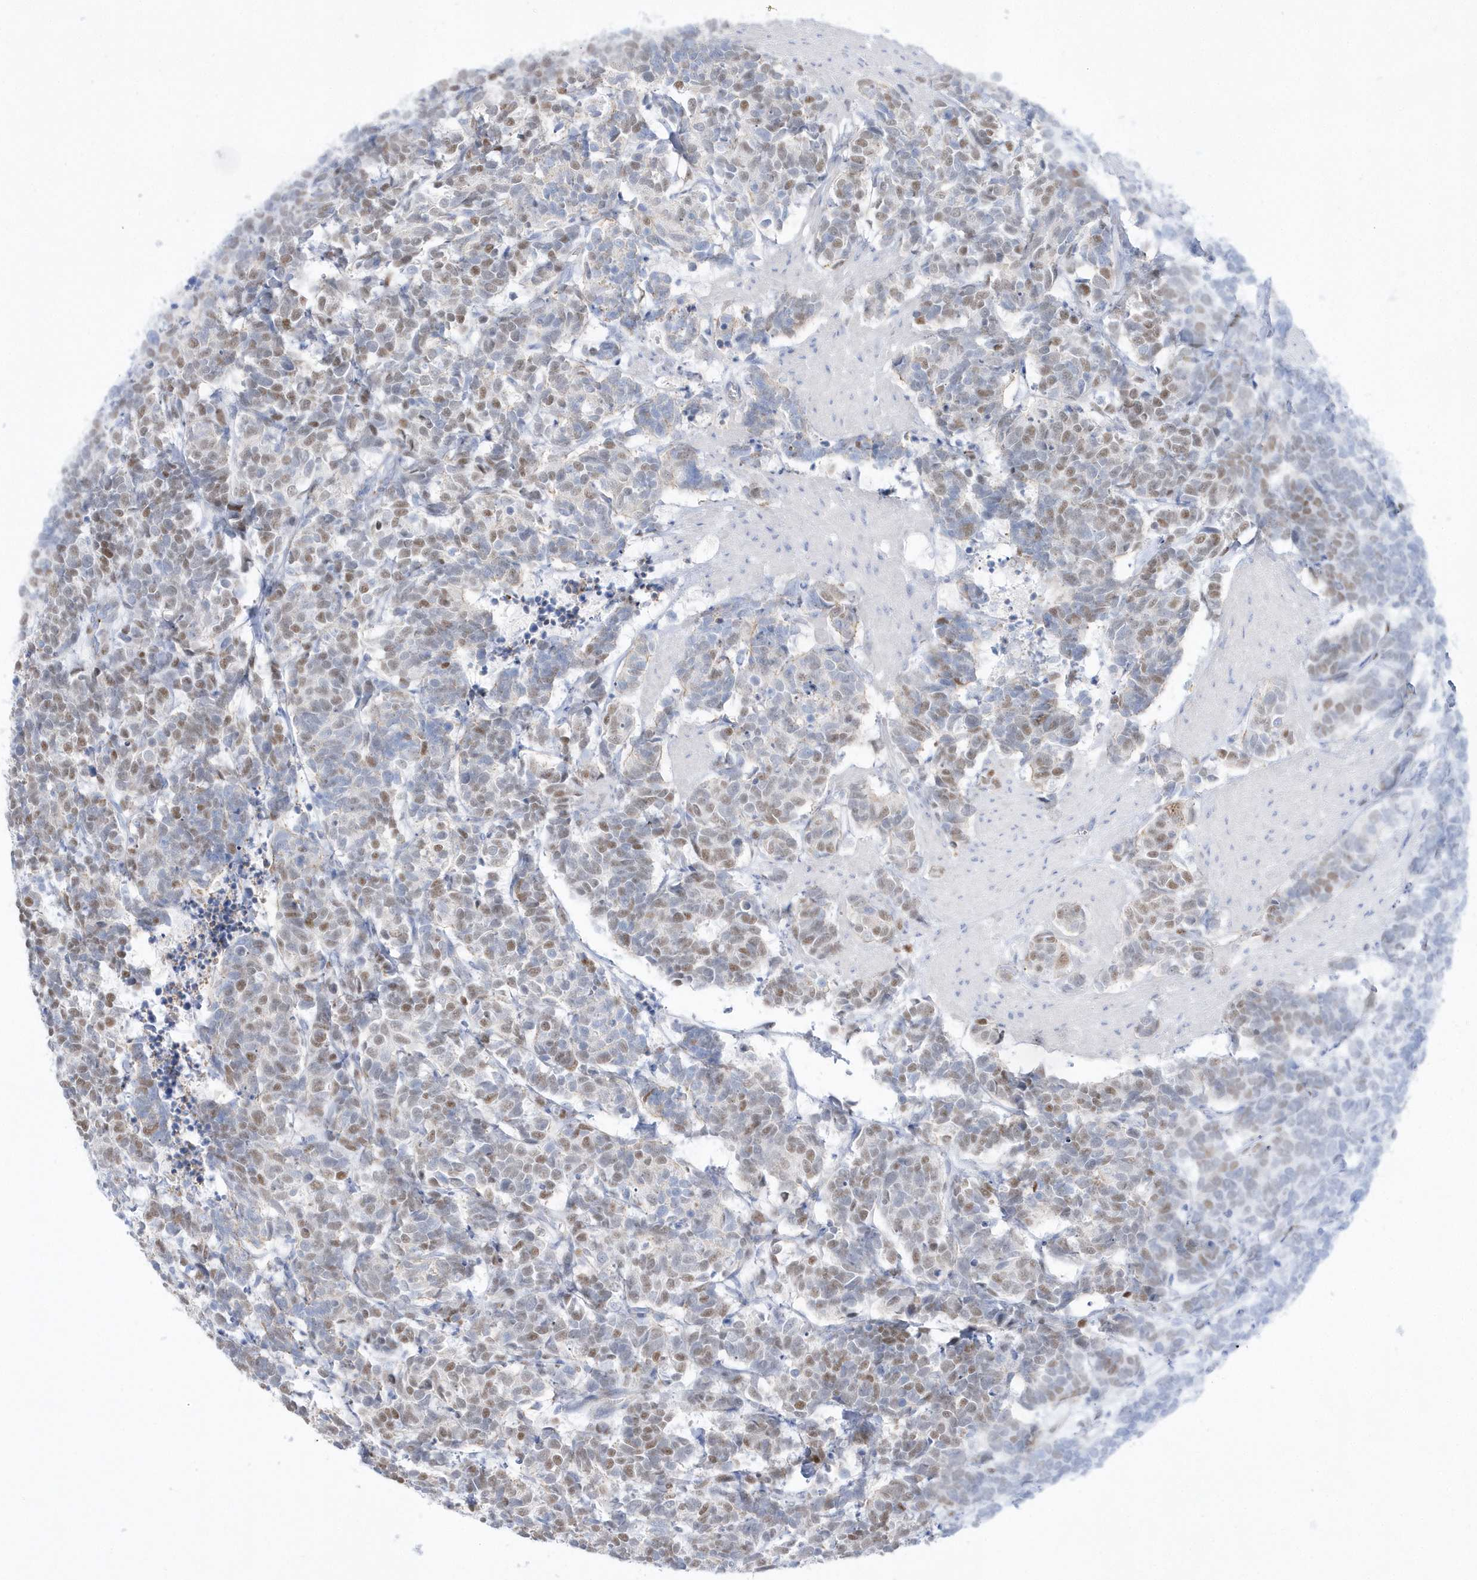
{"staining": {"intensity": "moderate", "quantity": ">75%", "location": "nuclear"}, "tissue": "carcinoid", "cell_type": "Tumor cells", "image_type": "cancer", "snomed": [{"axis": "morphology", "description": "Carcinoma, NOS"}, {"axis": "morphology", "description": "Carcinoid, malignant, NOS"}, {"axis": "topography", "description": "Urinary bladder"}], "caption": "Moderate nuclear expression is identified in about >75% of tumor cells in carcinoma. The staining is performed using DAB (3,3'-diaminobenzidine) brown chromogen to label protein expression. The nuclei are counter-stained blue using hematoxylin.", "gene": "TMCO6", "patient": {"sex": "male", "age": 57}}